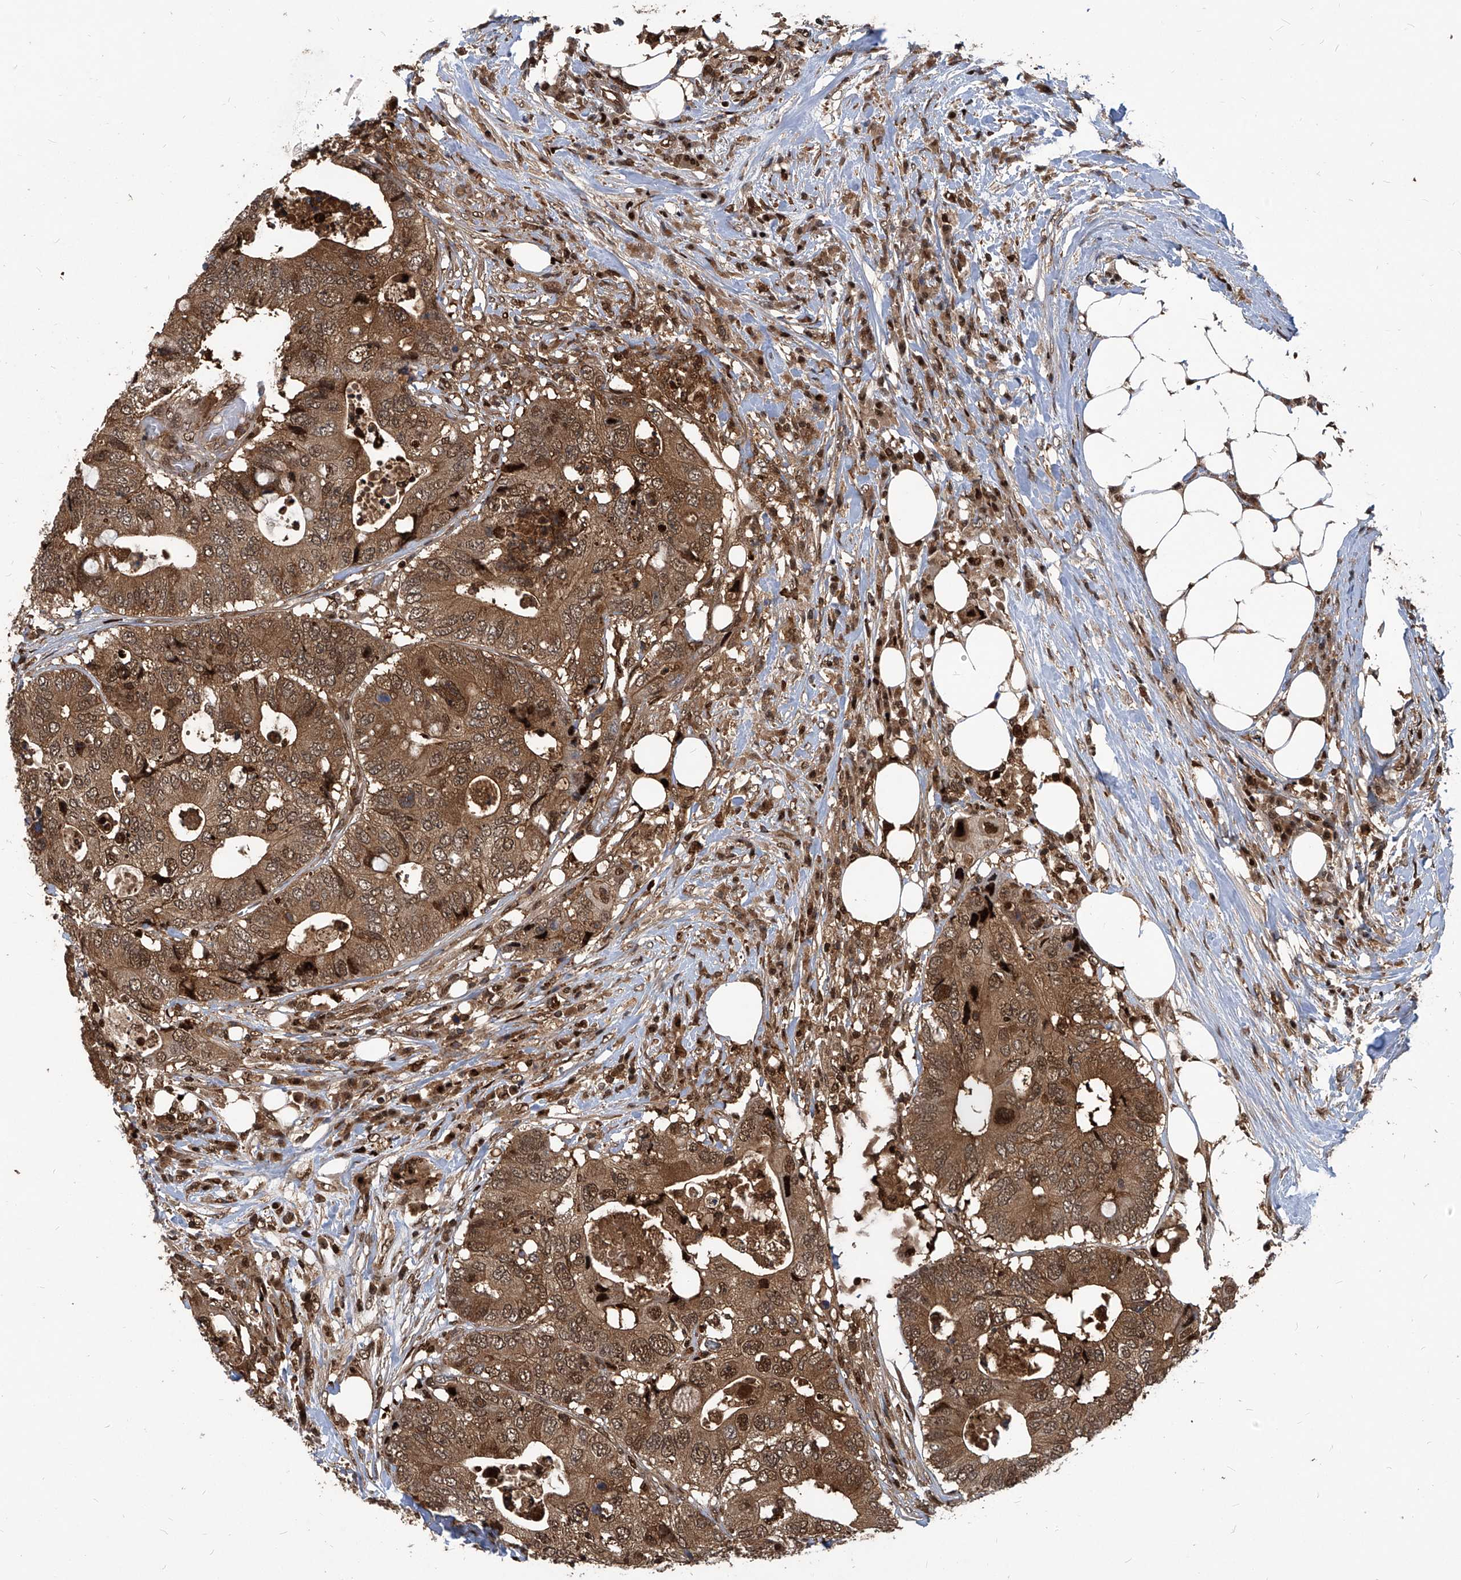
{"staining": {"intensity": "moderate", "quantity": ">75%", "location": "cytoplasmic/membranous,nuclear"}, "tissue": "colorectal cancer", "cell_type": "Tumor cells", "image_type": "cancer", "snomed": [{"axis": "morphology", "description": "Adenocarcinoma, NOS"}, {"axis": "topography", "description": "Colon"}], "caption": "Colorectal cancer (adenocarcinoma) stained with immunohistochemistry displays moderate cytoplasmic/membranous and nuclear expression in about >75% of tumor cells. The protein of interest is stained brown, and the nuclei are stained in blue (DAB (3,3'-diaminobenzidine) IHC with brightfield microscopy, high magnification).", "gene": "PSMB1", "patient": {"sex": "male", "age": 71}}